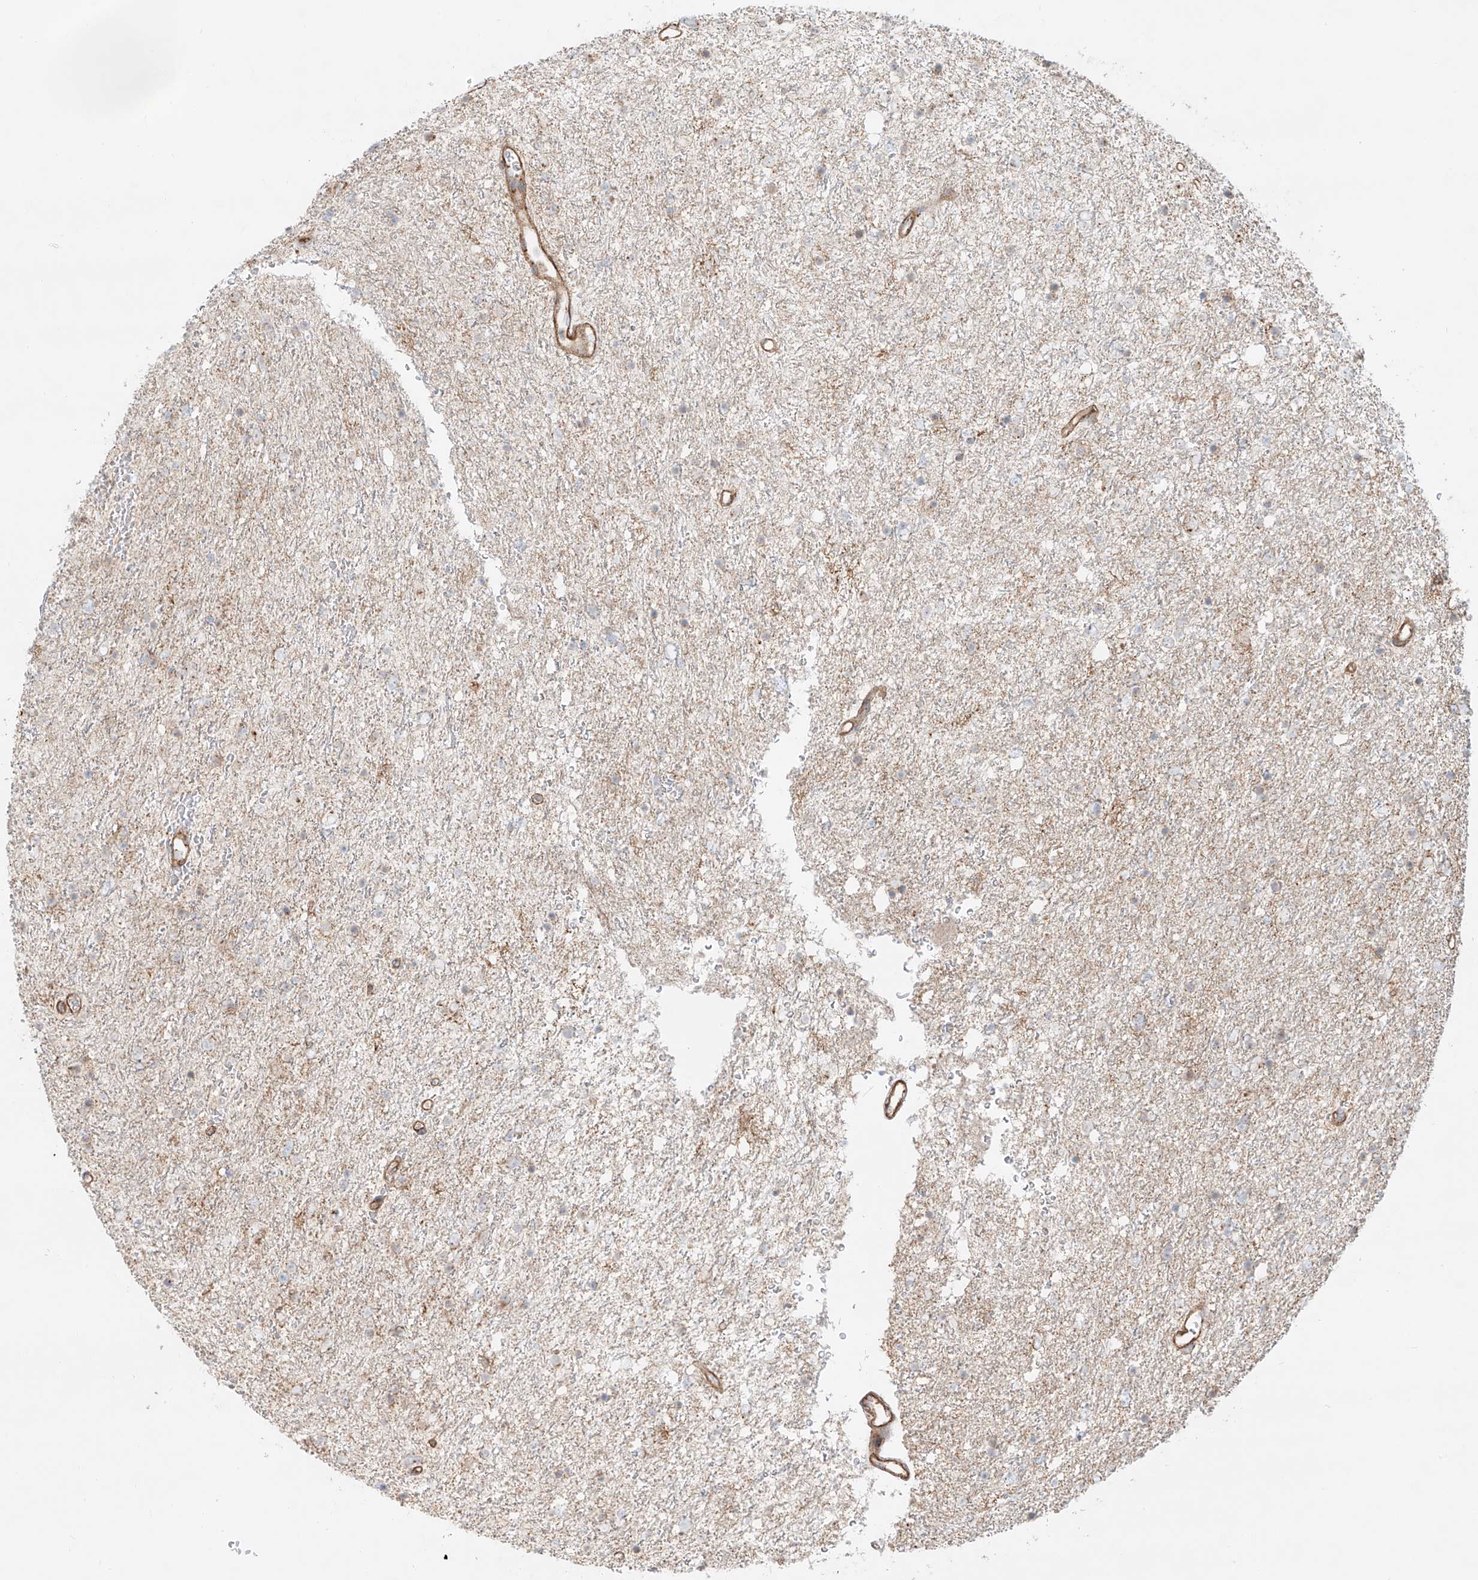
{"staining": {"intensity": "negative", "quantity": "none", "location": "none"}, "tissue": "glioma", "cell_type": "Tumor cells", "image_type": "cancer", "snomed": [{"axis": "morphology", "description": "Glioma, malignant, Low grade"}, {"axis": "topography", "description": "Brain"}], "caption": "This is an IHC image of human glioma. There is no staining in tumor cells.", "gene": "ZNF287", "patient": {"sex": "female", "age": 37}}